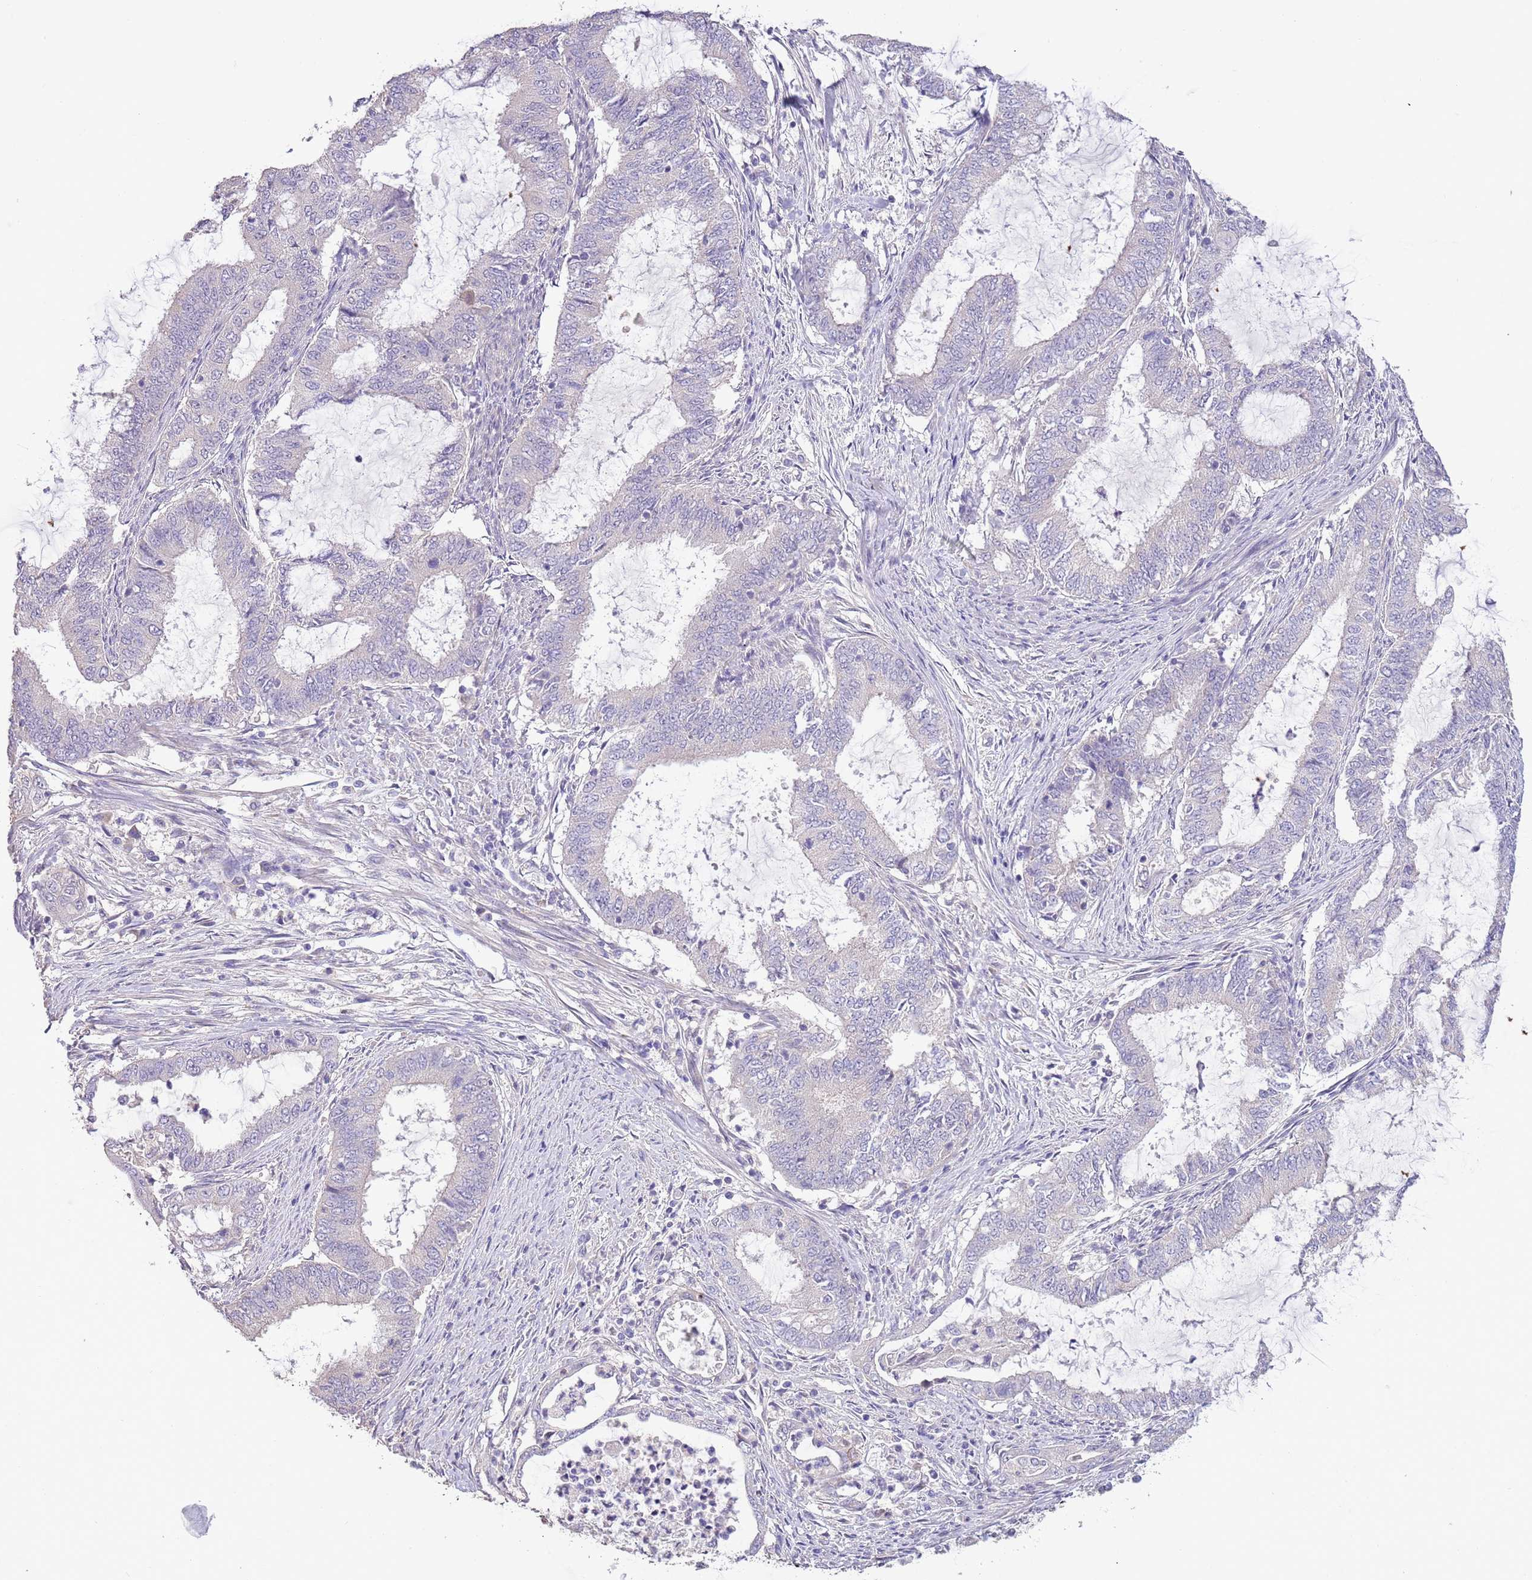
{"staining": {"intensity": "negative", "quantity": "none", "location": "none"}, "tissue": "endometrial cancer", "cell_type": "Tumor cells", "image_type": "cancer", "snomed": [{"axis": "morphology", "description": "Adenocarcinoma, NOS"}, {"axis": "topography", "description": "Endometrium"}], "caption": "A photomicrograph of human endometrial adenocarcinoma is negative for staining in tumor cells.", "gene": "ZNF658", "patient": {"sex": "female", "age": 51}}